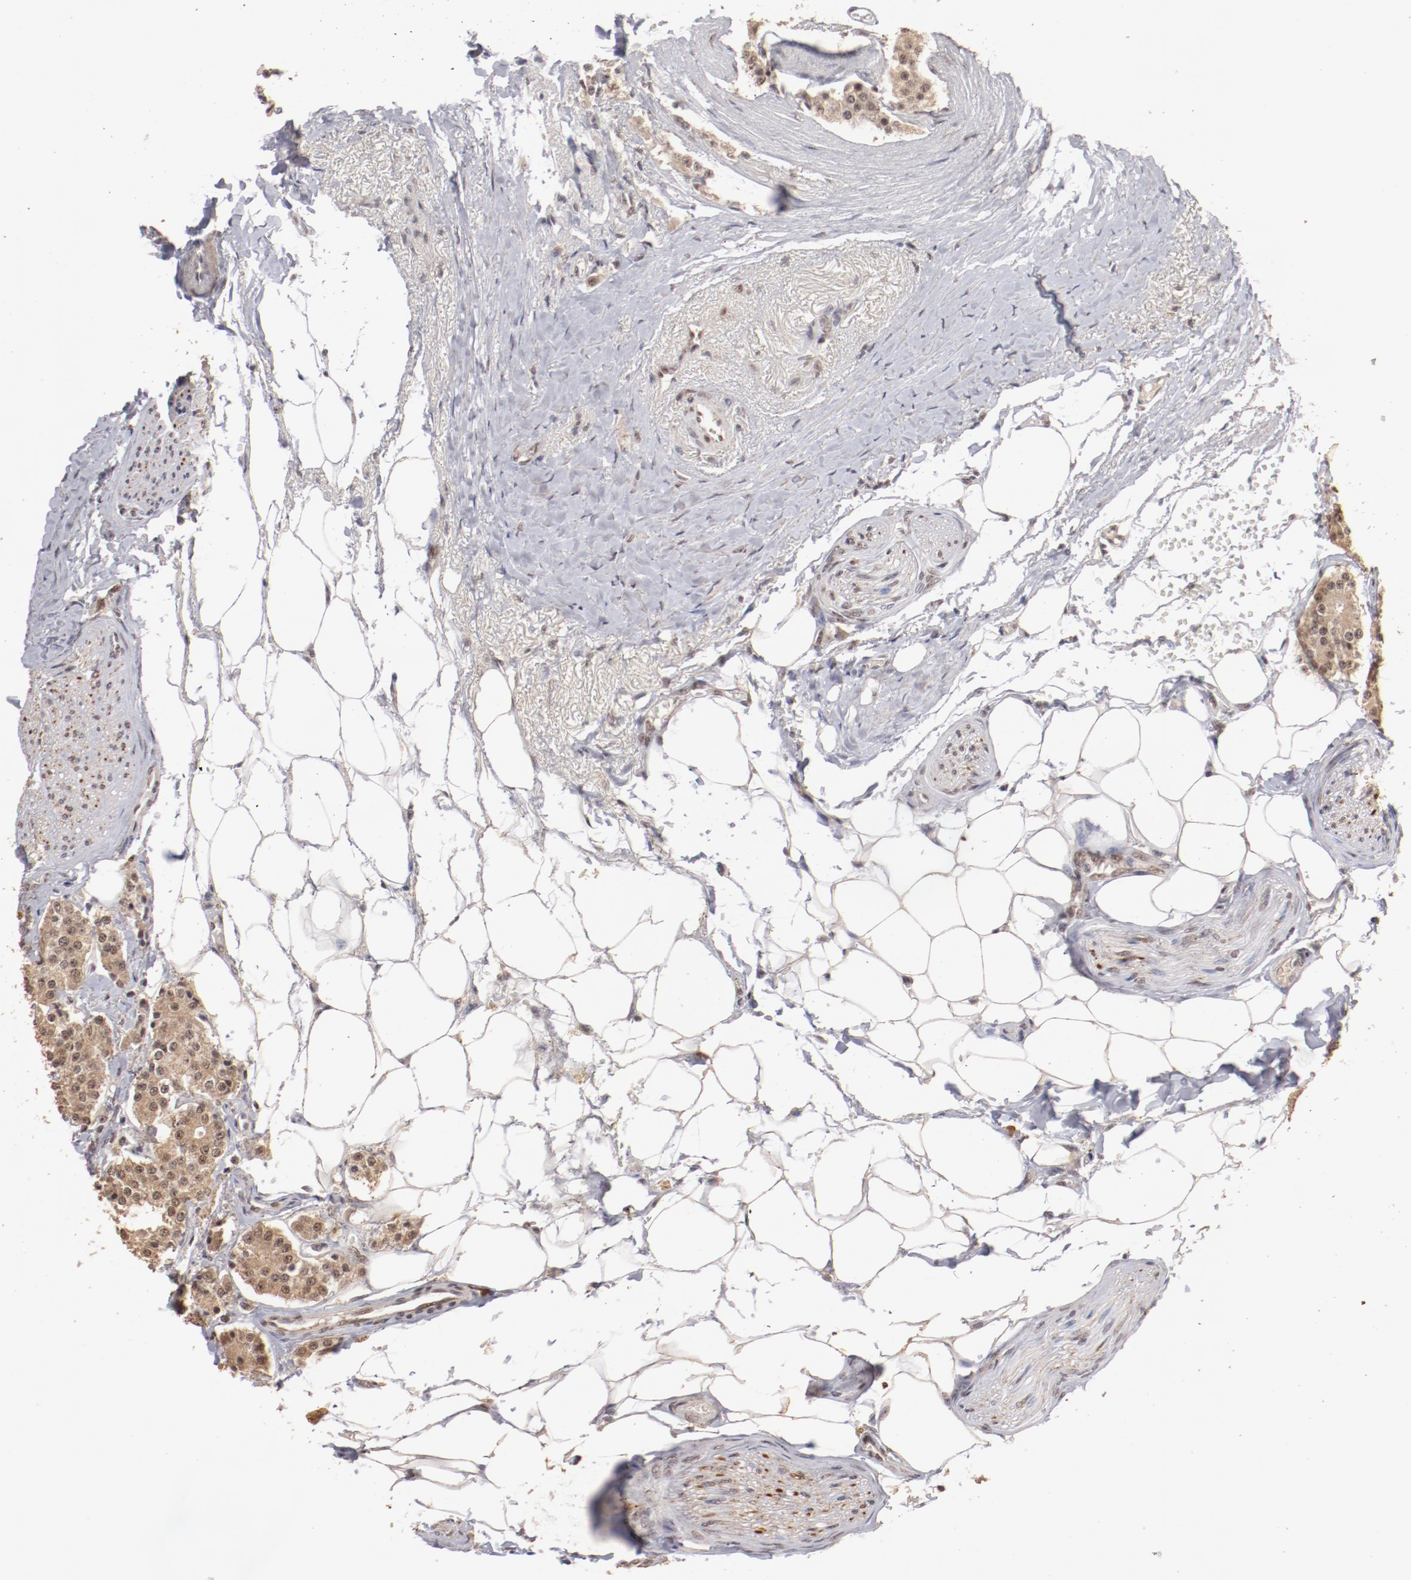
{"staining": {"intensity": "moderate", "quantity": ">75%", "location": "cytoplasmic/membranous,nuclear"}, "tissue": "carcinoid", "cell_type": "Tumor cells", "image_type": "cancer", "snomed": [{"axis": "morphology", "description": "Carcinoid, malignant, NOS"}, {"axis": "topography", "description": "Colon"}], "caption": "Carcinoid (malignant) tissue demonstrates moderate cytoplasmic/membranous and nuclear expression in approximately >75% of tumor cells, visualized by immunohistochemistry. (DAB = brown stain, brightfield microscopy at high magnification).", "gene": "CLOCK", "patient": {"sex": "female", "age": 61}}